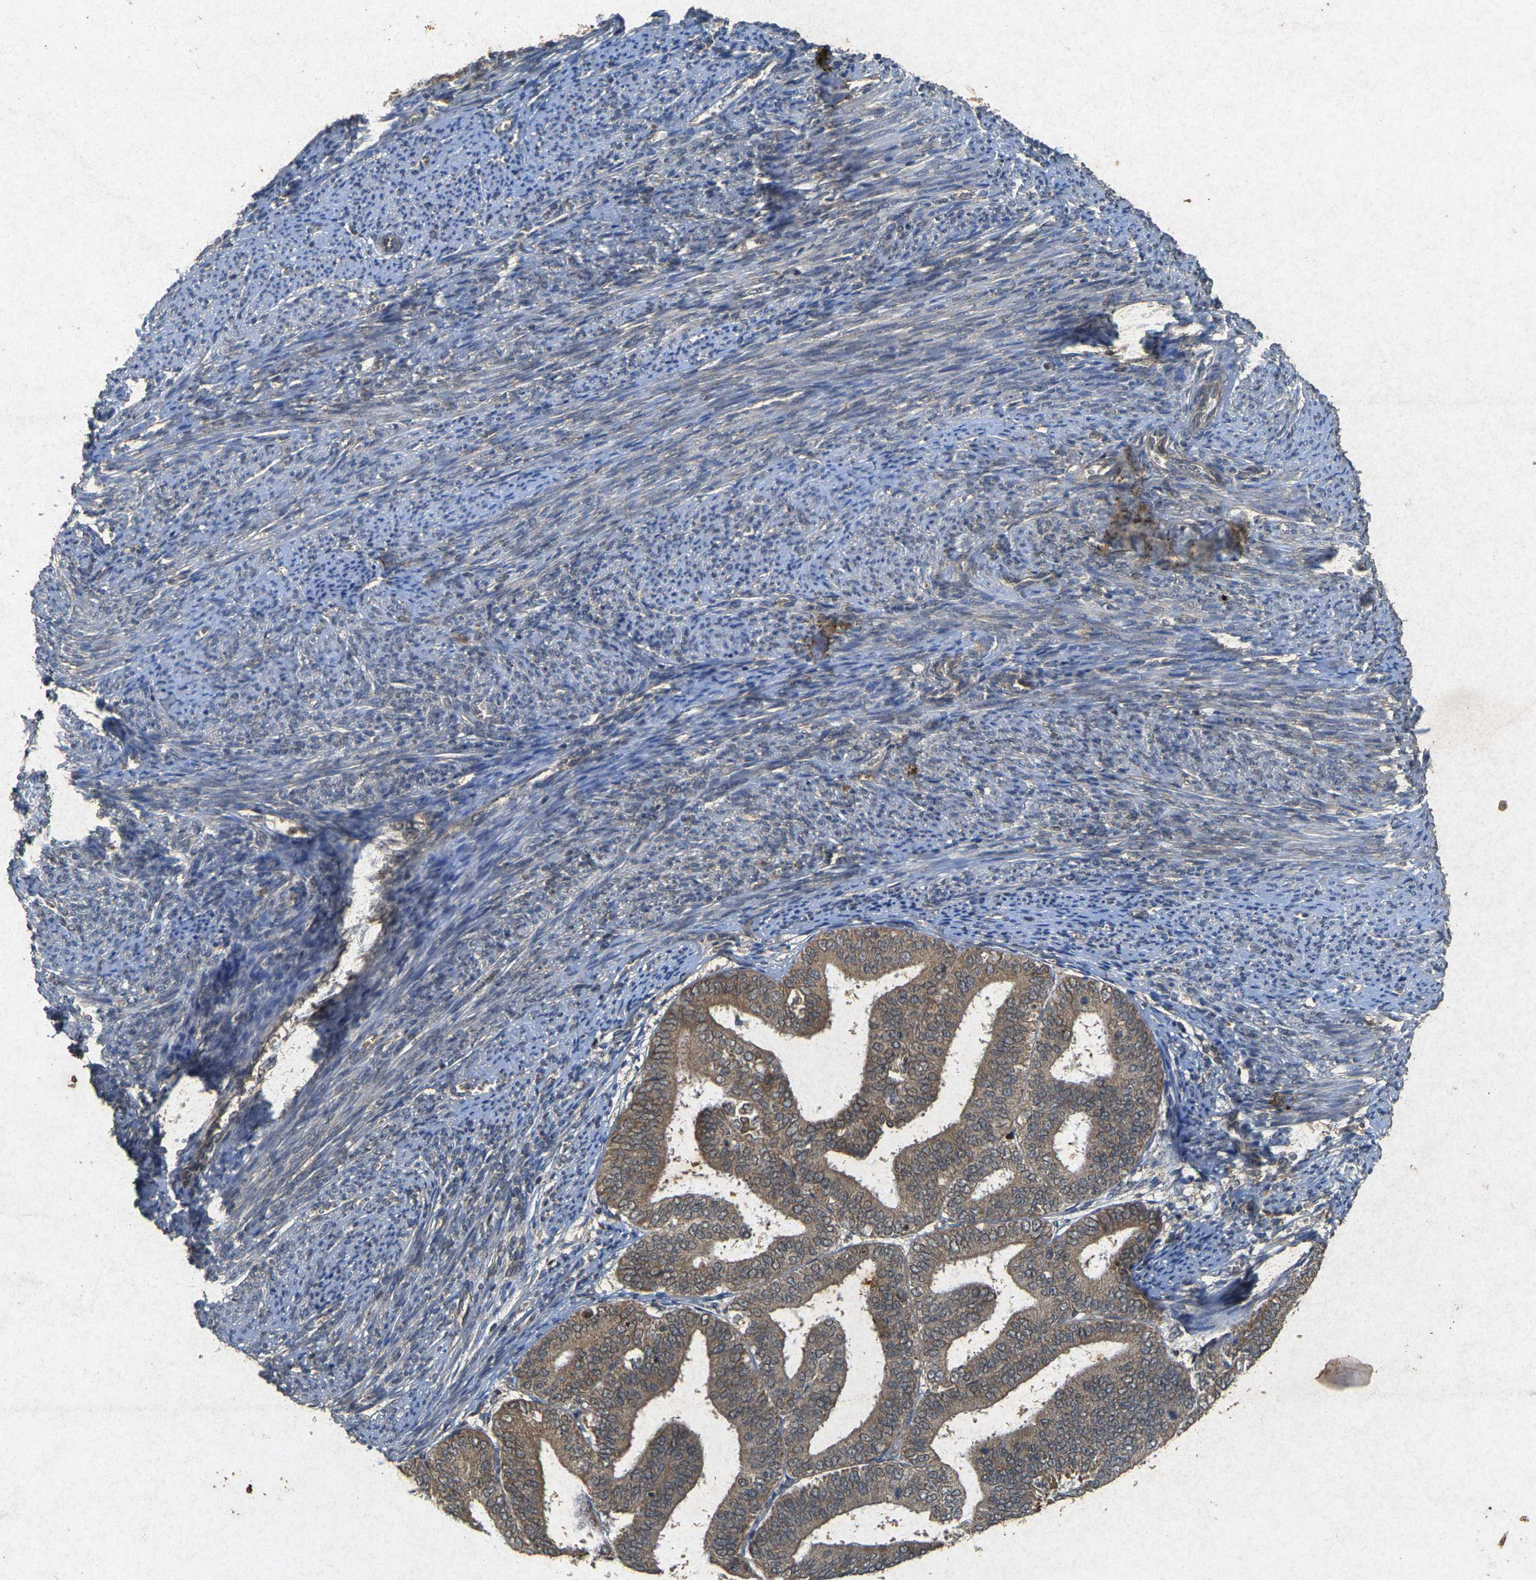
{"staining": {"intensity": "moderate", "quantity": ">75%", "location": "cytoplasmic/membranous"}, "tissue": "endometrial cancer", "cell_type": "Tumor cells", "image_type": "cancer", "snomed": [{"axis": "morphology", "description": "Adenocarcinoma, NOS"}, {"axis": "topography", "description": "Endometrium"}], "caption": "An immunohistochemistry photomicrograph of tumor tissue is shown. Protein staining in brown labels moderate cytoplasmic/membranous positivity in endometrial adenocarcinoma within tumor cells.", "gene": "ERN1", "patient": {"sex": "female", "age": 63}}